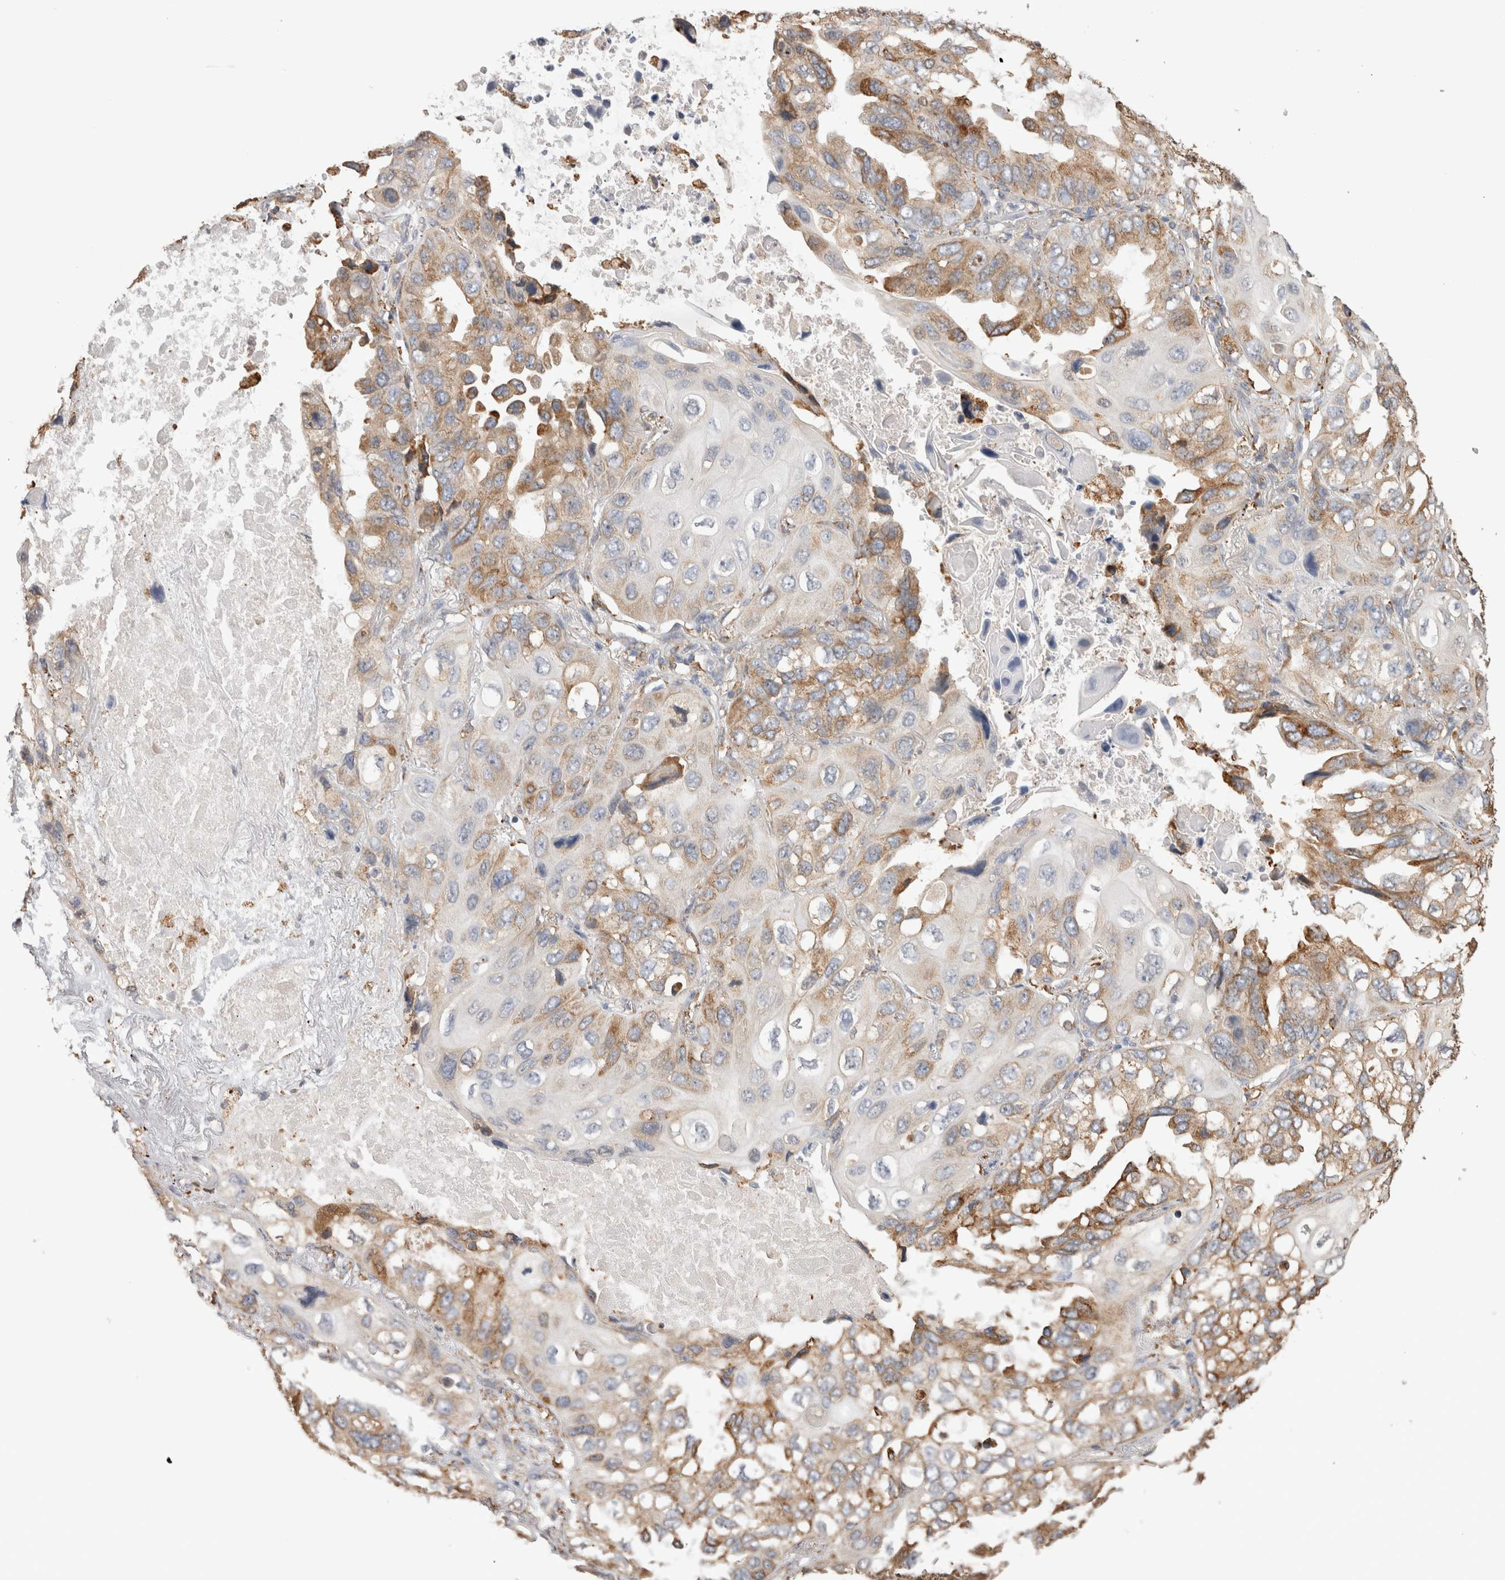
{"staining": {"intensity": "moderate", "quantity": "25%-75%", "location": "cytoplasmic/membranous"}, "tissue": "lung cancer", "cell_type": "Tumor cells", "image_type": "cancer", "snomed": [{"axis": "morphology", "description": "Squamous cell carcinoma, NOS"}, {"axis": "topography", "description": "Lung"}], "caption": "Immunohistochemical staining of lung cancer reveals moderate cytoplasmic/membranous protein positivity in approximately 25%-75% of tumor cells.", "gene": "LRPAP1", "patient": {"sex": "female", "age": 73}}